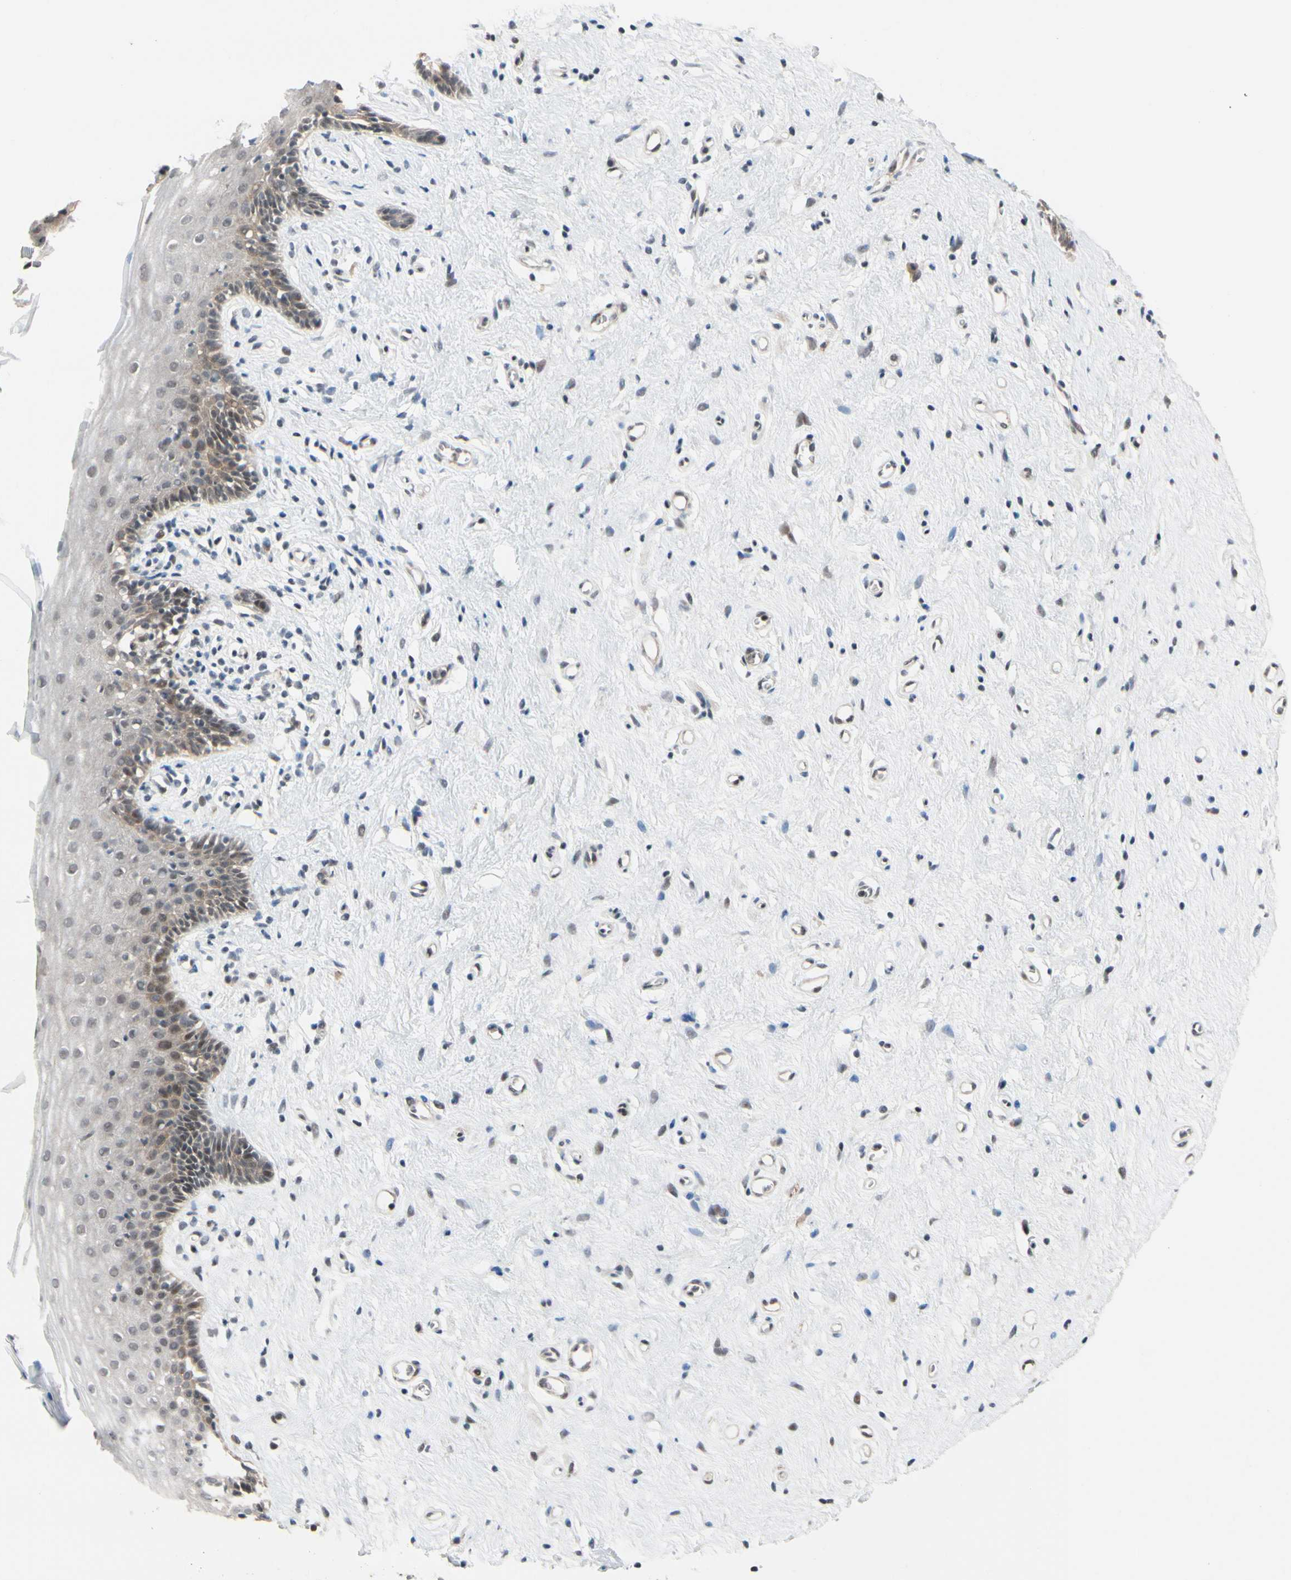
{"staining": {"intensity": "moderate", "quantity": "<25%", "location": "cytoplasmic/membranous,nuclear"}, "tissue": "vagina", "cell_type": "Squamous epithelial cells", "image_type": "normal", "snomed": [{"axis": "morphology", "description": "Normal tissue, NOS"}, {"axis": "topography", "description": "Vagina"}], "caption": "High-power microscopy captured an immunohistochemistry histopathology image of normal vagina, revealing moderate cytoplasmic/membranous,nuclear staining in about <25% of squamous epithelial cells. The staining is performed using DAB (3,3'-diaminobenzidine) brown chromogen to label protein expression. The nuclei are counter-stained blue using hematoxylin.", "gene": "TAF4", "patient": {"sex": "female", "age": 44}}